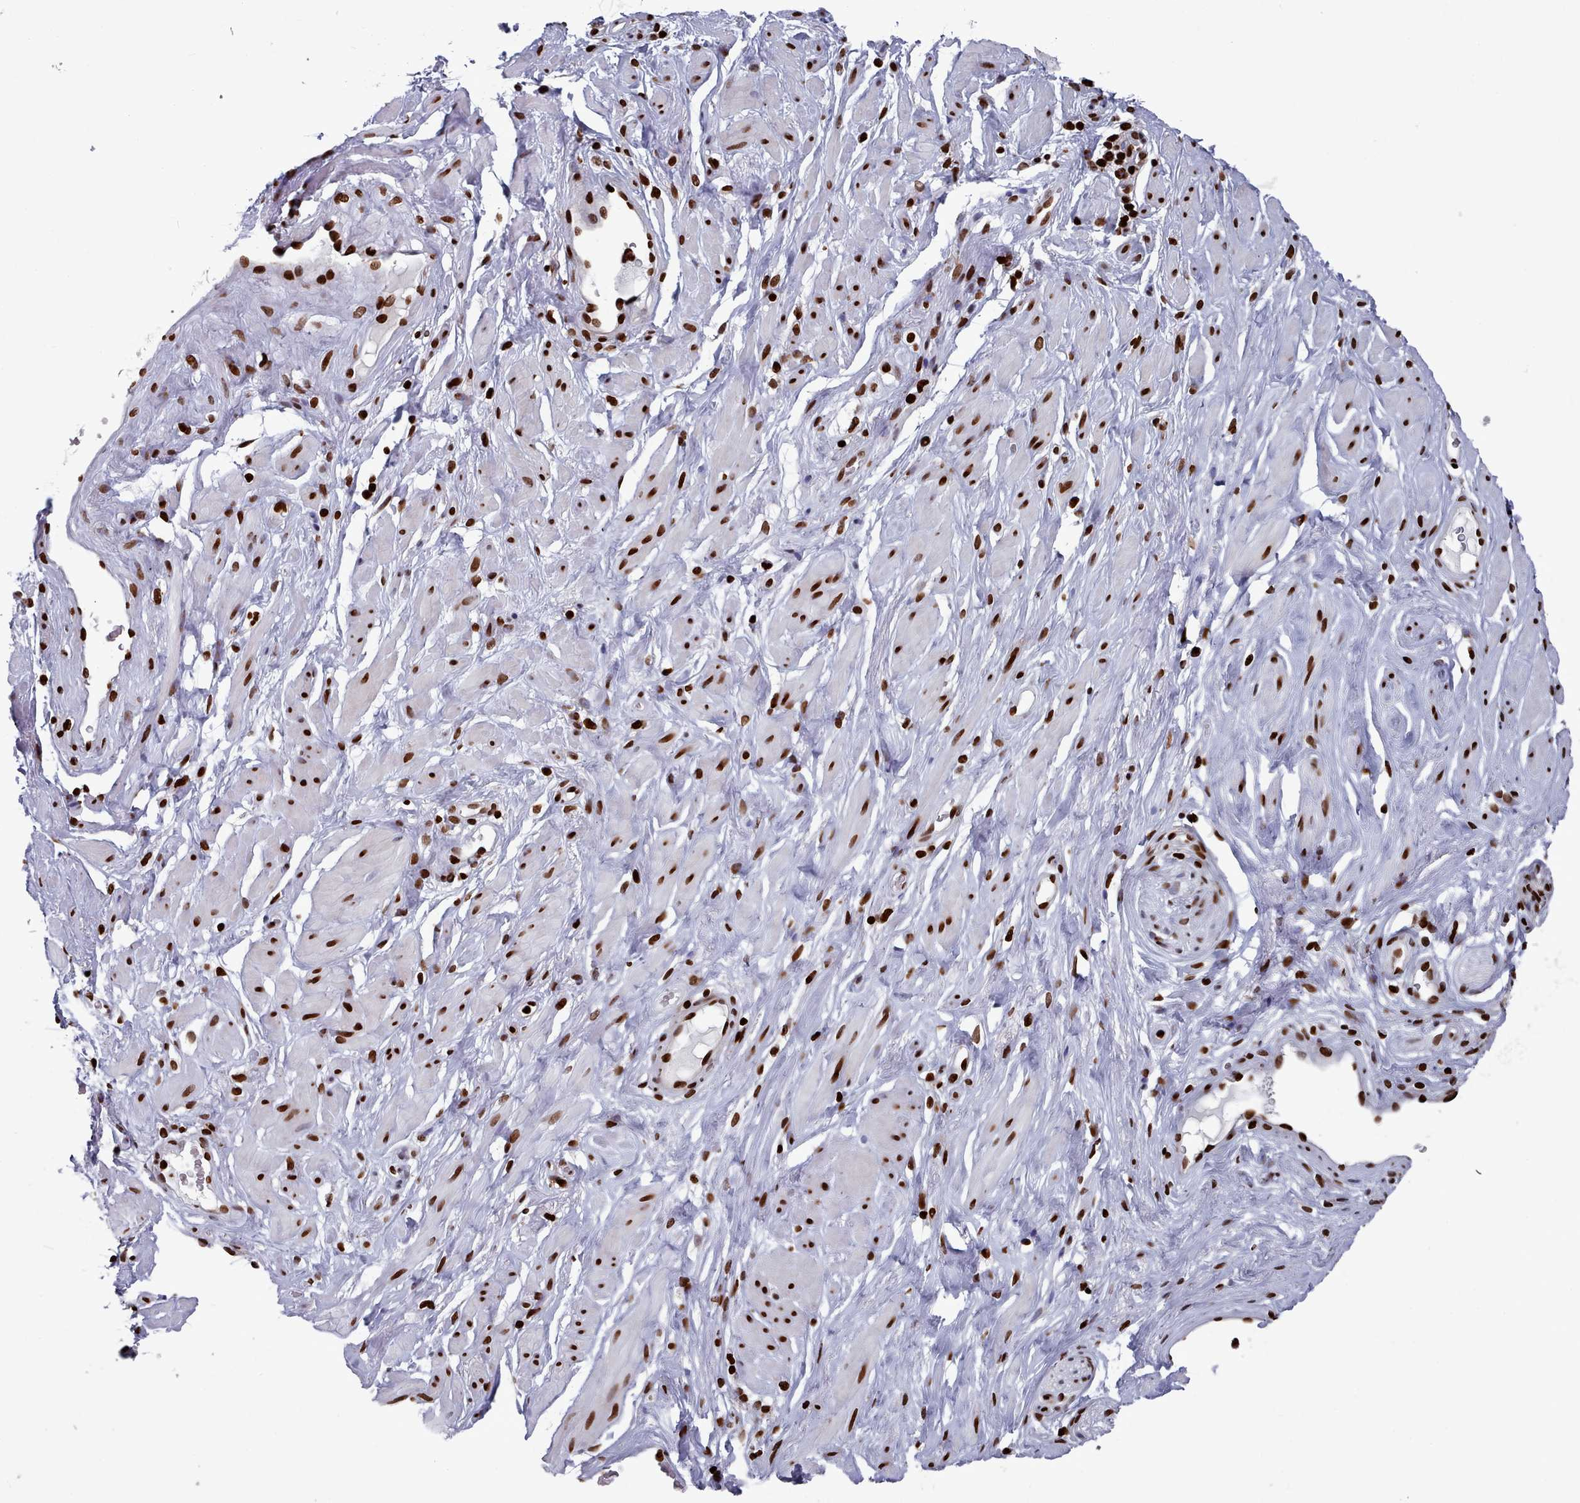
{"staining": {"intensity": "strong", "quantity": ">75%", "location": "nuclear"}, "tissue": "soft tissue", "cell_type": "Fibroblasts", "image_type": "normal", "snomed": [{"axis": "morphology", "description": "Normal tissue, NOS"}, {"axis": "morphology", "description": "Adenocarcinoma, NOS"}, {"axis": "topography", "description": "Rectum"}, {"axis": "topography", "description": "Vagina"}, {"axis": "topography", "description": "Peripheral nerve tissue"}], "caption": "This image displays immunohistochemistry (IHC) staining of unremarkable human soft tissue, with high strong nuclear expression in approximately >75% of fibroblasts.", "gene": "PCDHB11", "patient": {"sex": "female", "age": 71}}